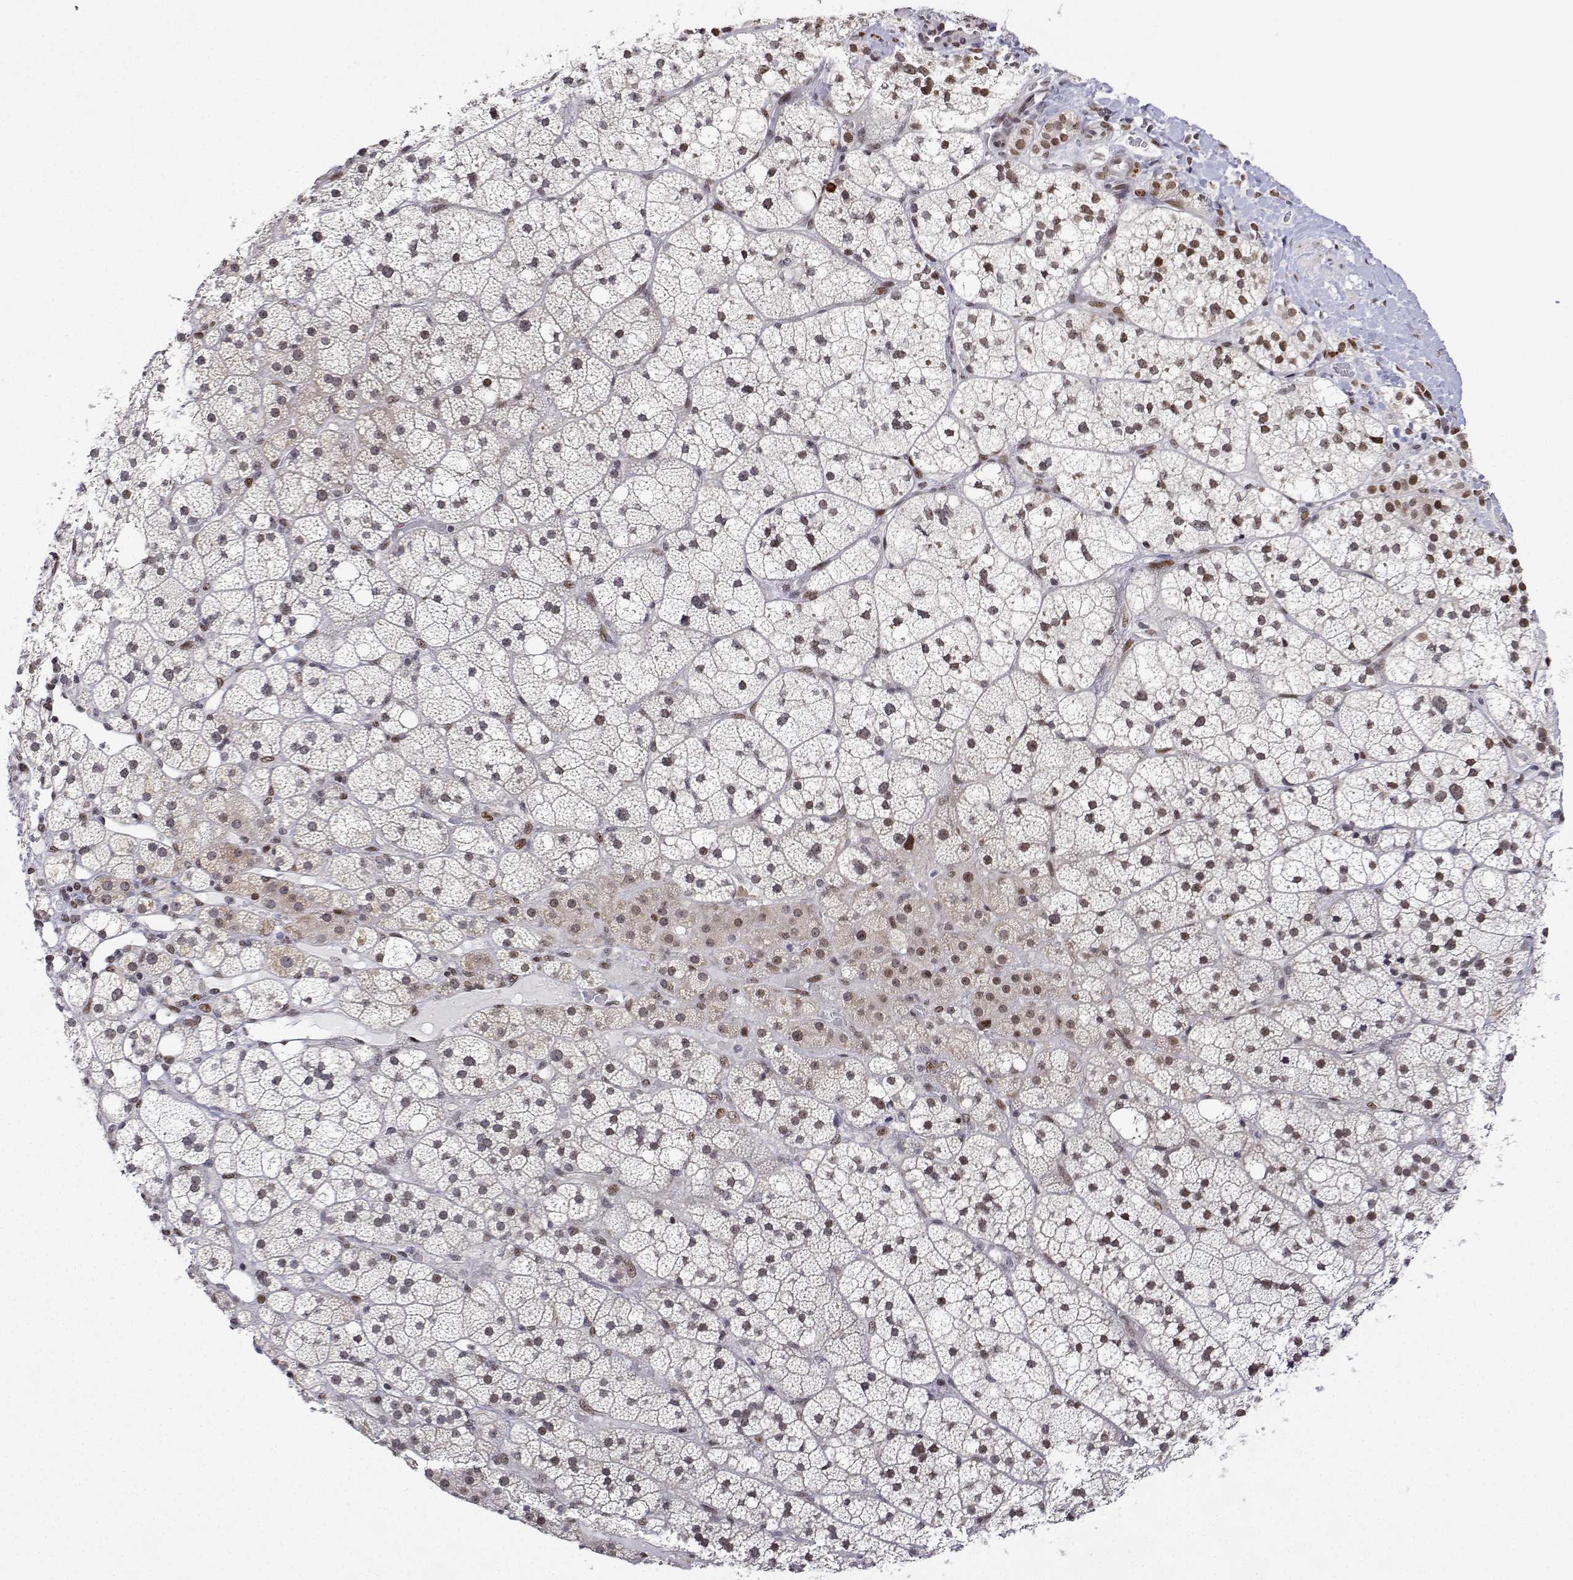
{"staining": {"intensity": "moderate", "quantity": "25%-75%", "location": "nuclear"}, "tissue": "adrenal gland", "cell_type": "Glandular cells", "image_type": "normal", "snomed": [{"axis": "morphology", "description": "Normal tissue, NOS"}, {"axis": "topography", "description": "Adrenal gland"}], "caption": "Immunohistochemical staining of benign adrenal gland displays medium levels of moderate nuclear positivity in about 25%-75% of glandular cells.", "gene": "XPC", "patient": {"sex": "male", "age": 53}}